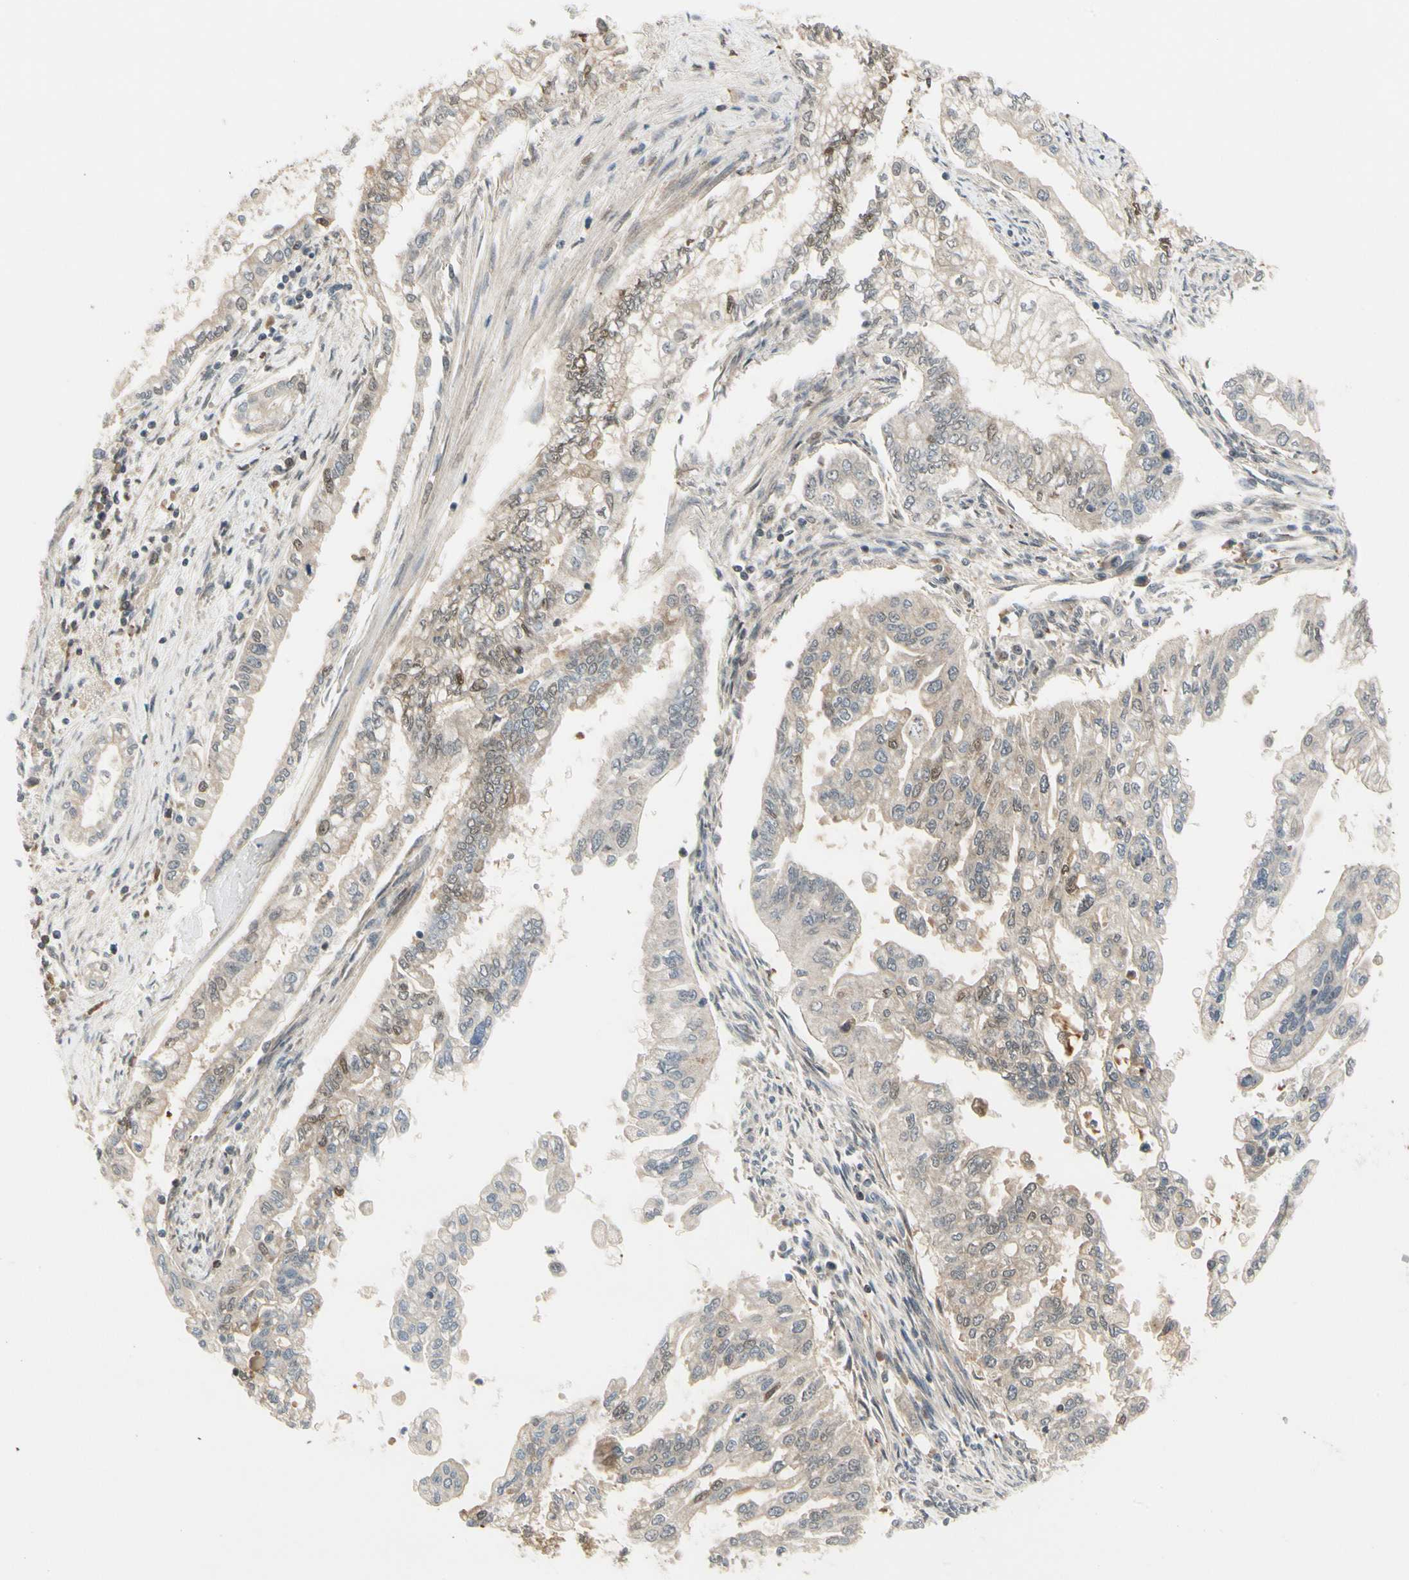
{"staining": {"intensity": "weak", "quantity": "25%-75%", "location": "cytoplasmic/membranous"}, "tissue": "pancreatic cancer", "cell_type": "Tumor cells", "image_type": "cancer", "snomed": [{"axis": "morphology", "description": "Normal tissue, NOS"}, {"axis": "topography", "description": "Pancreas"}], "caption": "Brown immunohistochemical staining in pancreatic cancer reveals weak cytoplasmic/membranous positivity in approximately 25%-75% of tumor cells.", "gene": "EVC", "patient": {"sex": "male", "age": 42}}